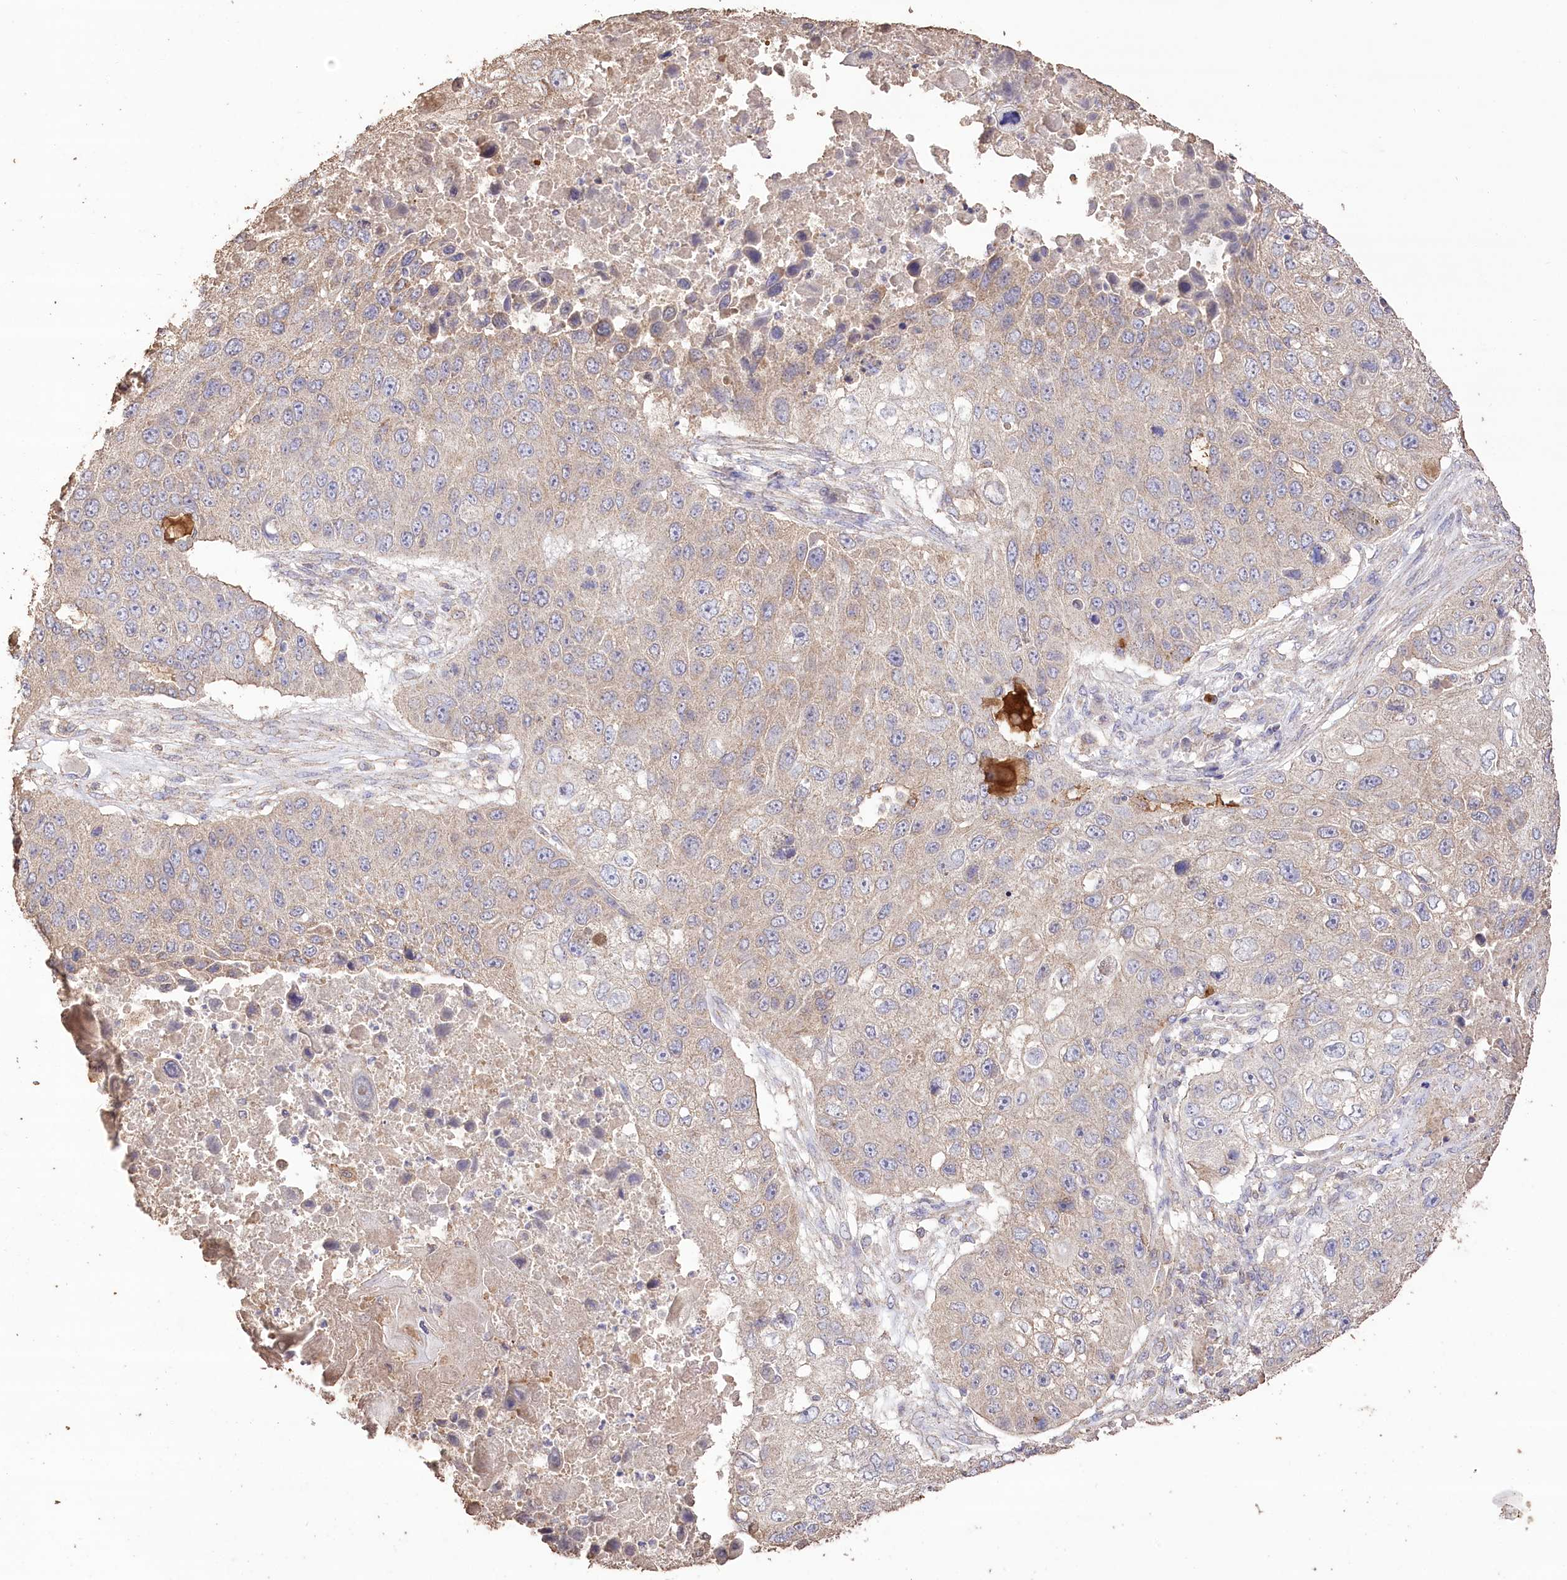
{"staining": {"intensity": "moderate", "quantity": "25%-75%", "location": "cytoplasmic/membranous"}, "tissue": "lung cancer", "cell_type": "Tumor cells", "image_type": "cancer", "snomed": [{"axis": "morphology", "description": "Squamous cell carcinoma, NOS"}, {"axis": "topography", "description": "Lung"}], "caption": "Tumor cells demonstrate medium levels of moderate cytoplasmic/membranous positivity in approximately 25%-75% of cells in lung squamous cell carcinoma. (Stains: DAB (3,3'-diaminobenzidine) in brown, nuclei in blue, Microscopy: brightfield microscopy at high magnification).", "gene": "IREB2", "patient": {"sex": "male", "age": 61}}